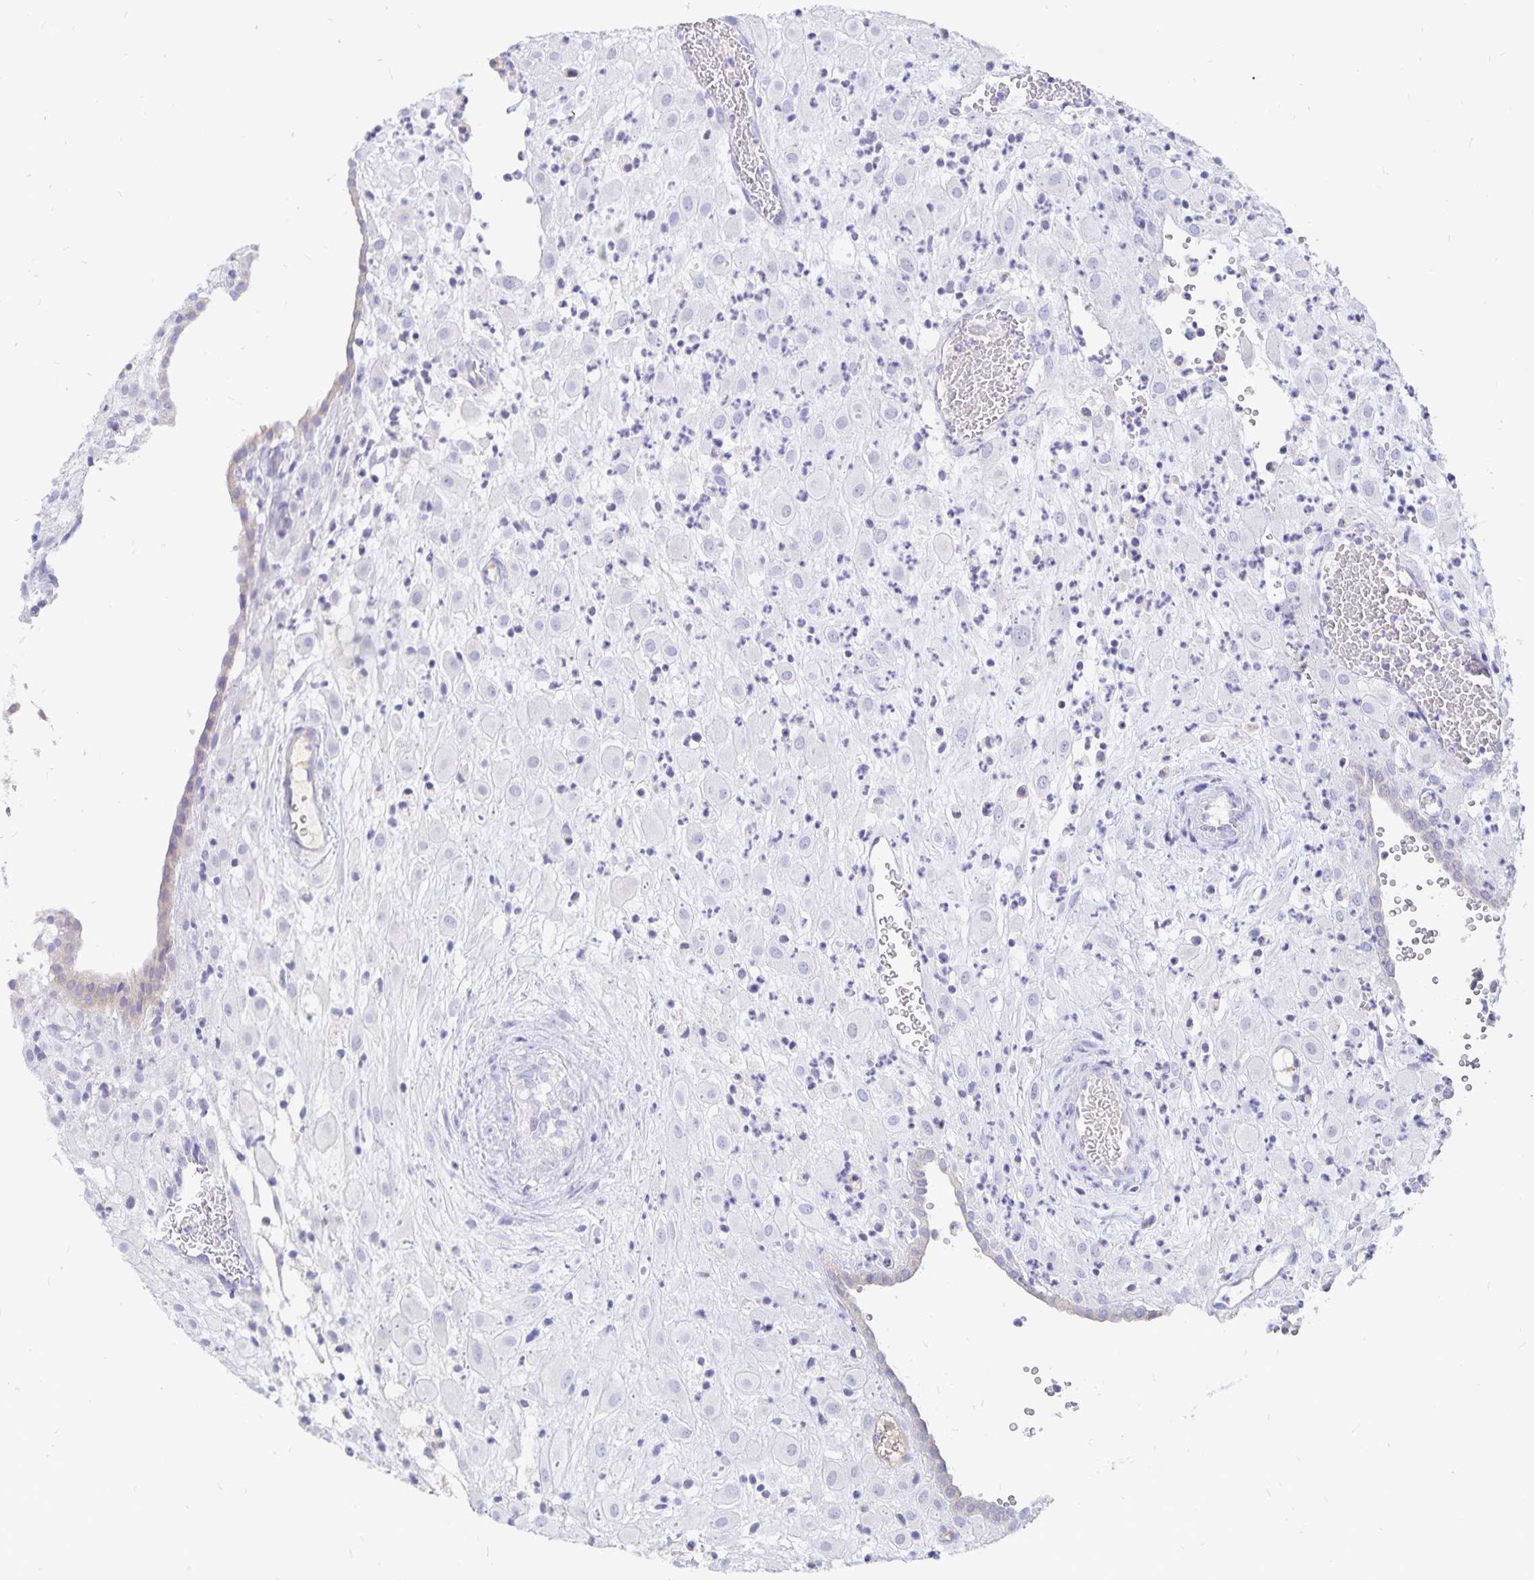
{"staining": {"intensity": "negative", "quantity": "none", "location": "none"}, "tissue": "placenta", "cell_type": "Decidual cells", "image_type": "normal", "snomed": [{"axis": "morphology", "description": "Normal tissue, NOS"}, {"axis": "topography", "description": "Placenta"}], "caption": "Immunohistochemistry (IHC) micrograph of normal placenta stained for a protein (brown), which demonstrates no staining in decidual cells.", "gene": "PKHD1", "patient": {"sex": "female", "age": 24}}